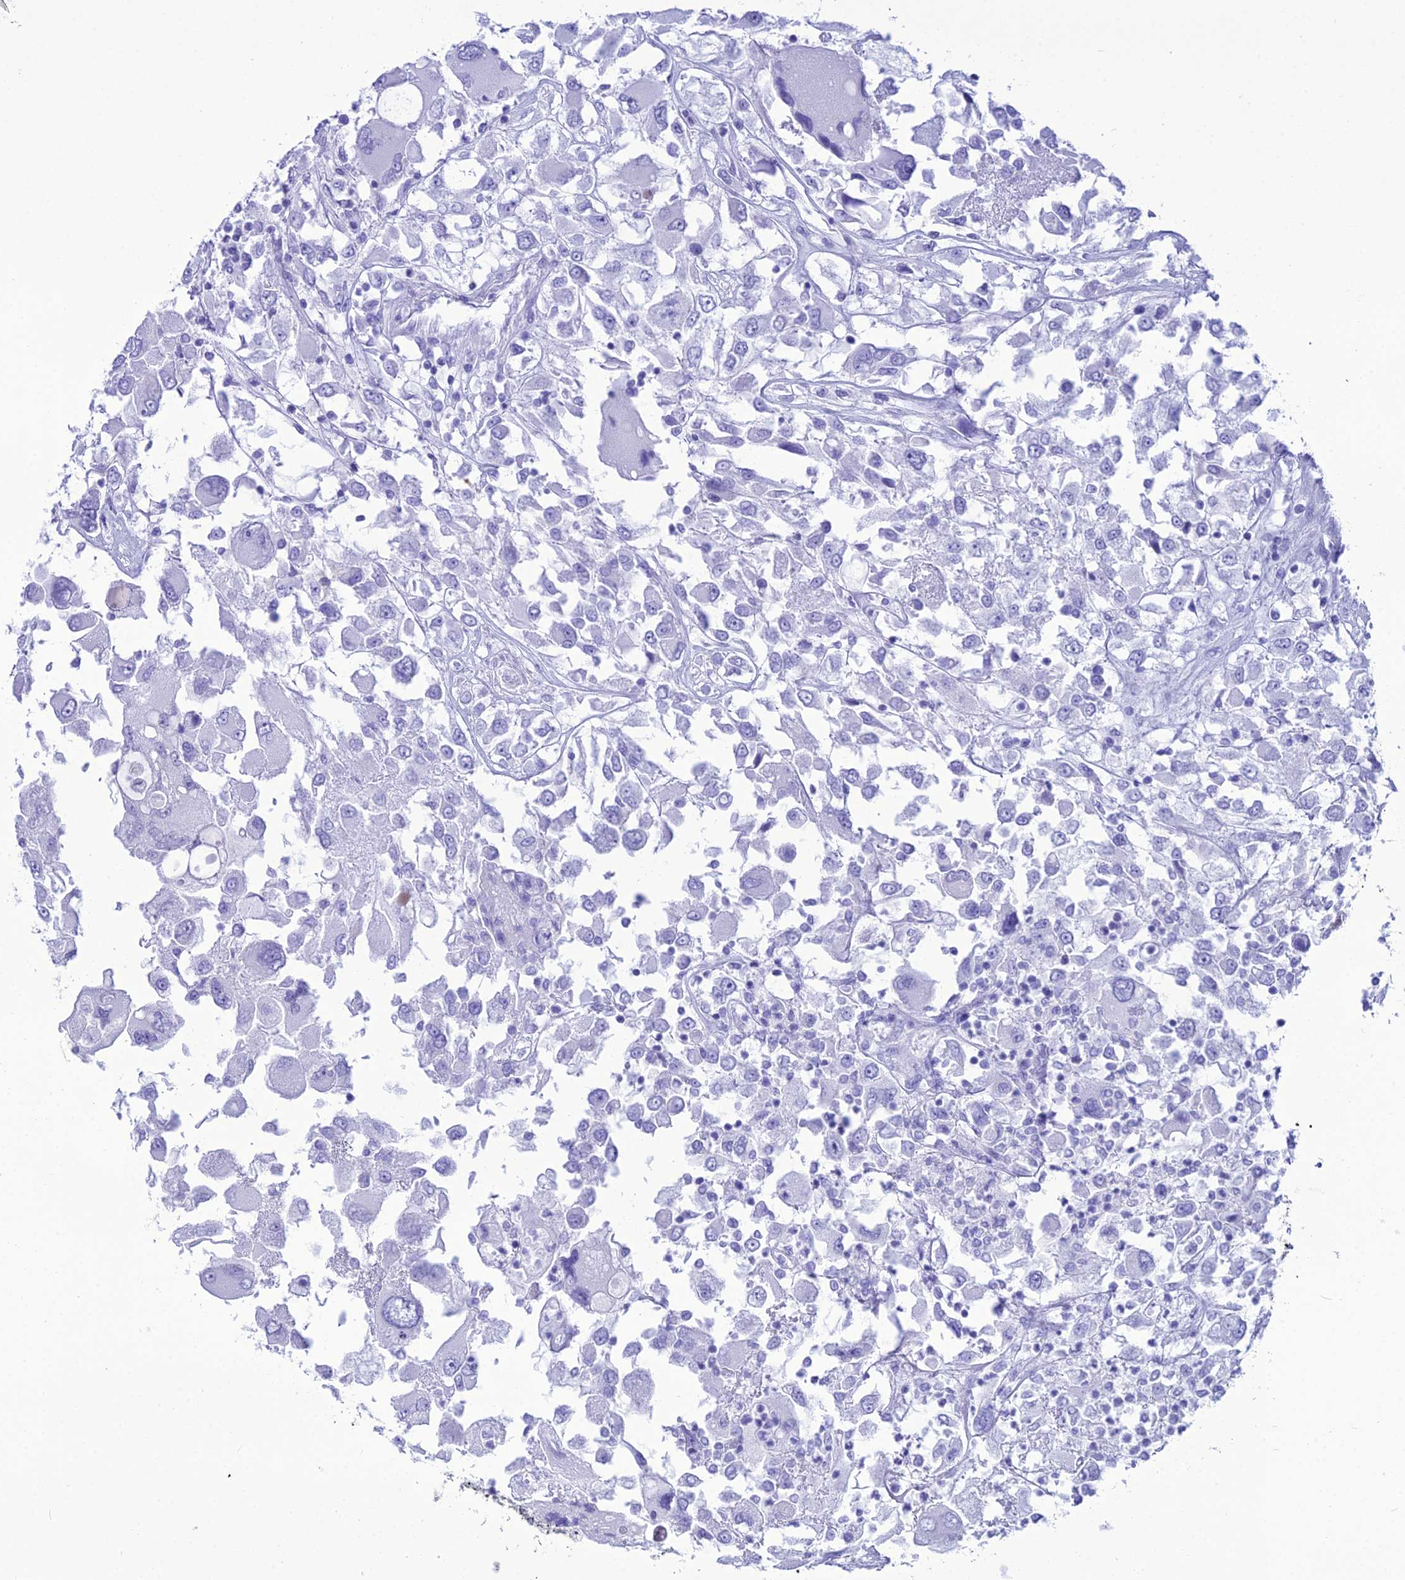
{"staining": {"intensity": "negative", "quantity": "none", "location": "none"}, "tissue": "renal cancer", "cell_type": "Tumor cells", "image_type": "cancer", "snomed": [{"axis": "morphology", "description": "Adenocarcinoma, NOS"}, {"axis": "topography", "description": "Kidney"}], "caption": "IHC of renal cancer exhibits no positivity in tumor cells.", "gene": "PNMA5", "patient": {"sex": "female", "age": 52}}